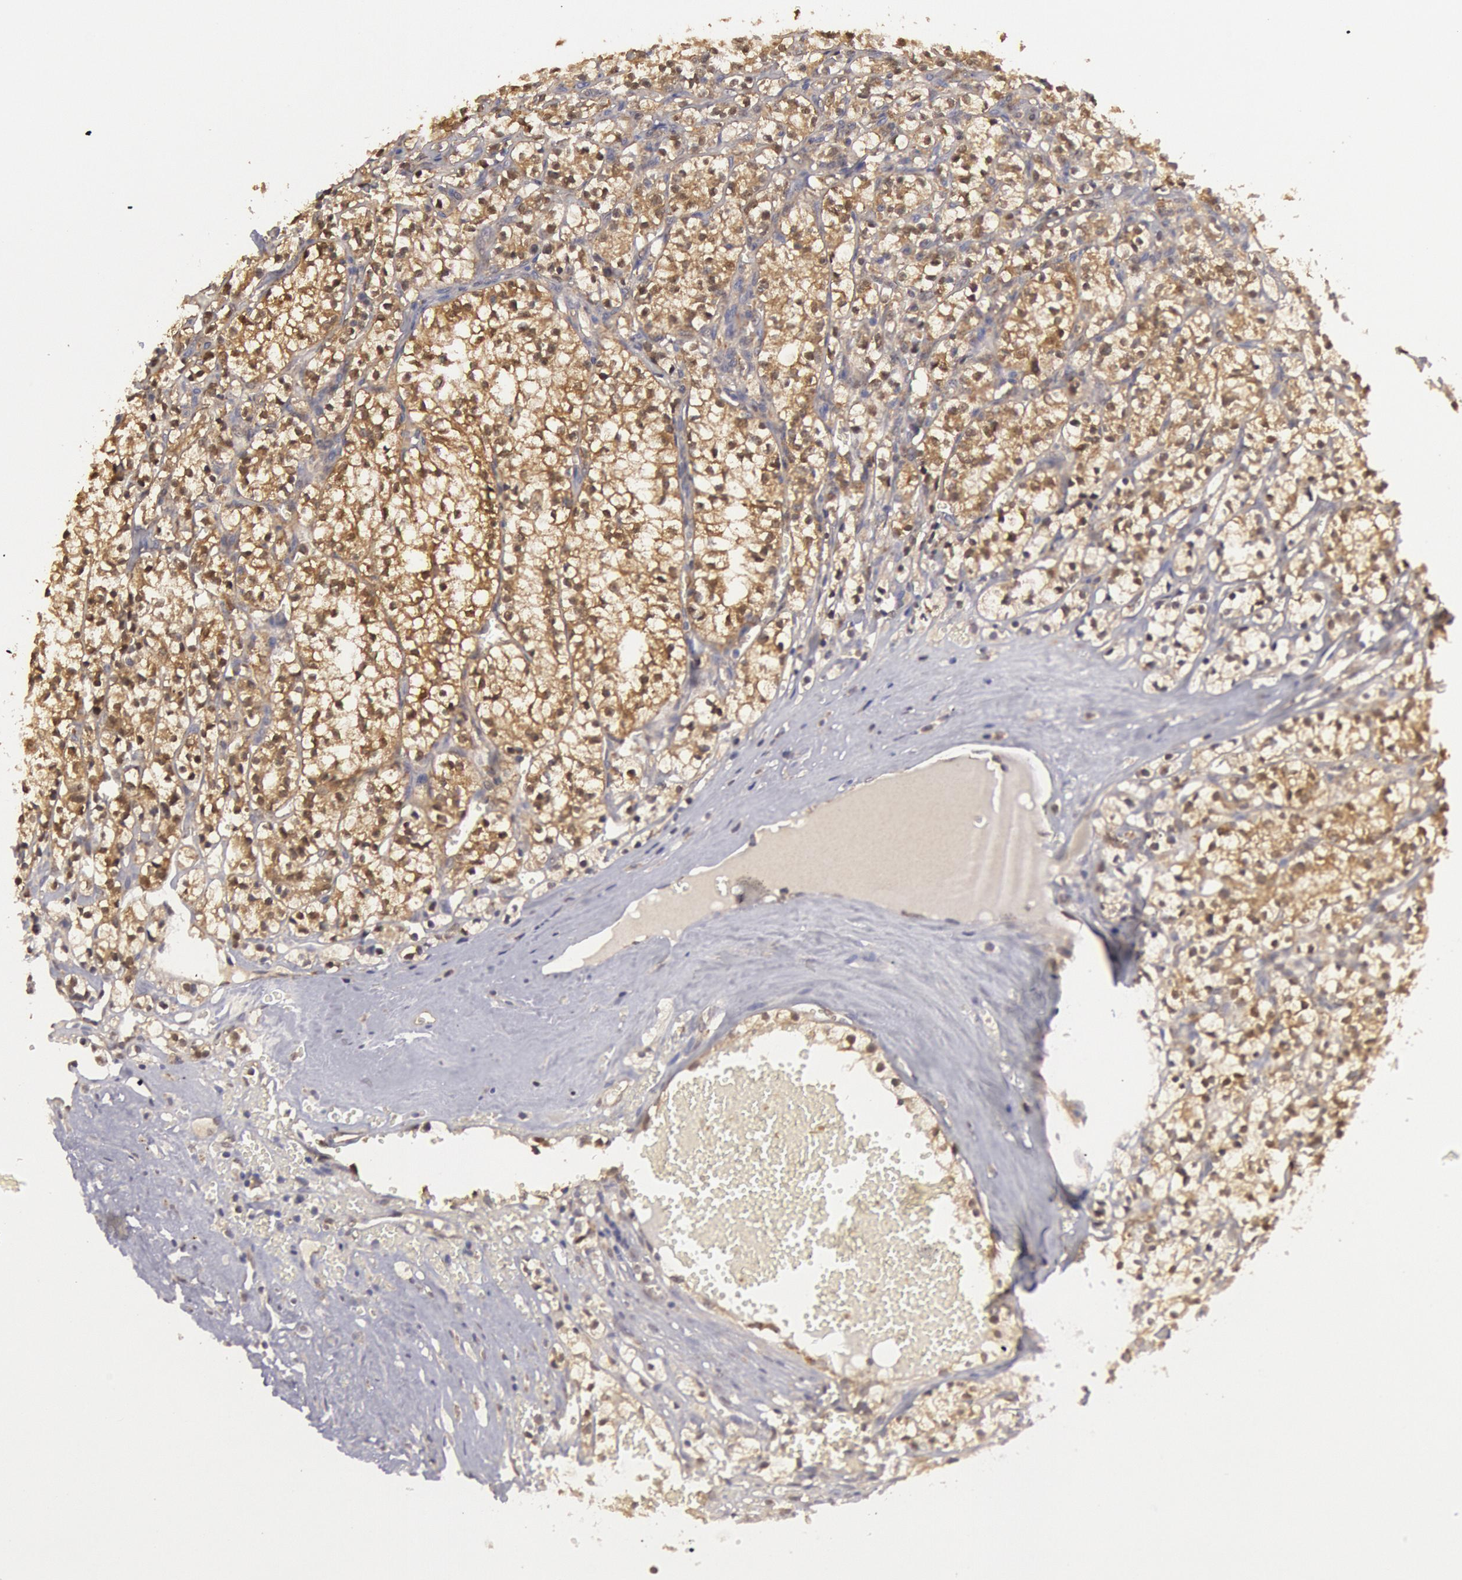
{"staining": {"intensity": "weak", "quantity": "<25%", "location": "cytoplasmic/membranous"}, "tissue": "renal cancer", "cell_type": "Tumor cells", "image_type": "cancer", "snomed": [{"axis": "morphology", "description": "Adenocarcinoma, NOS"}, {"axis": "topography", "description": "Kidney"}], "caption": "High magnification brightfield microscopy of renal cancer (adenocarcinoma) stained with DAB (3,3'-diaminobenzidine) (brown) and counterstained with hematoxylin (blue): tumor cells show no significant positivity.", "gene": "MPST", "patient": {"sex": "male", "age": 61}}